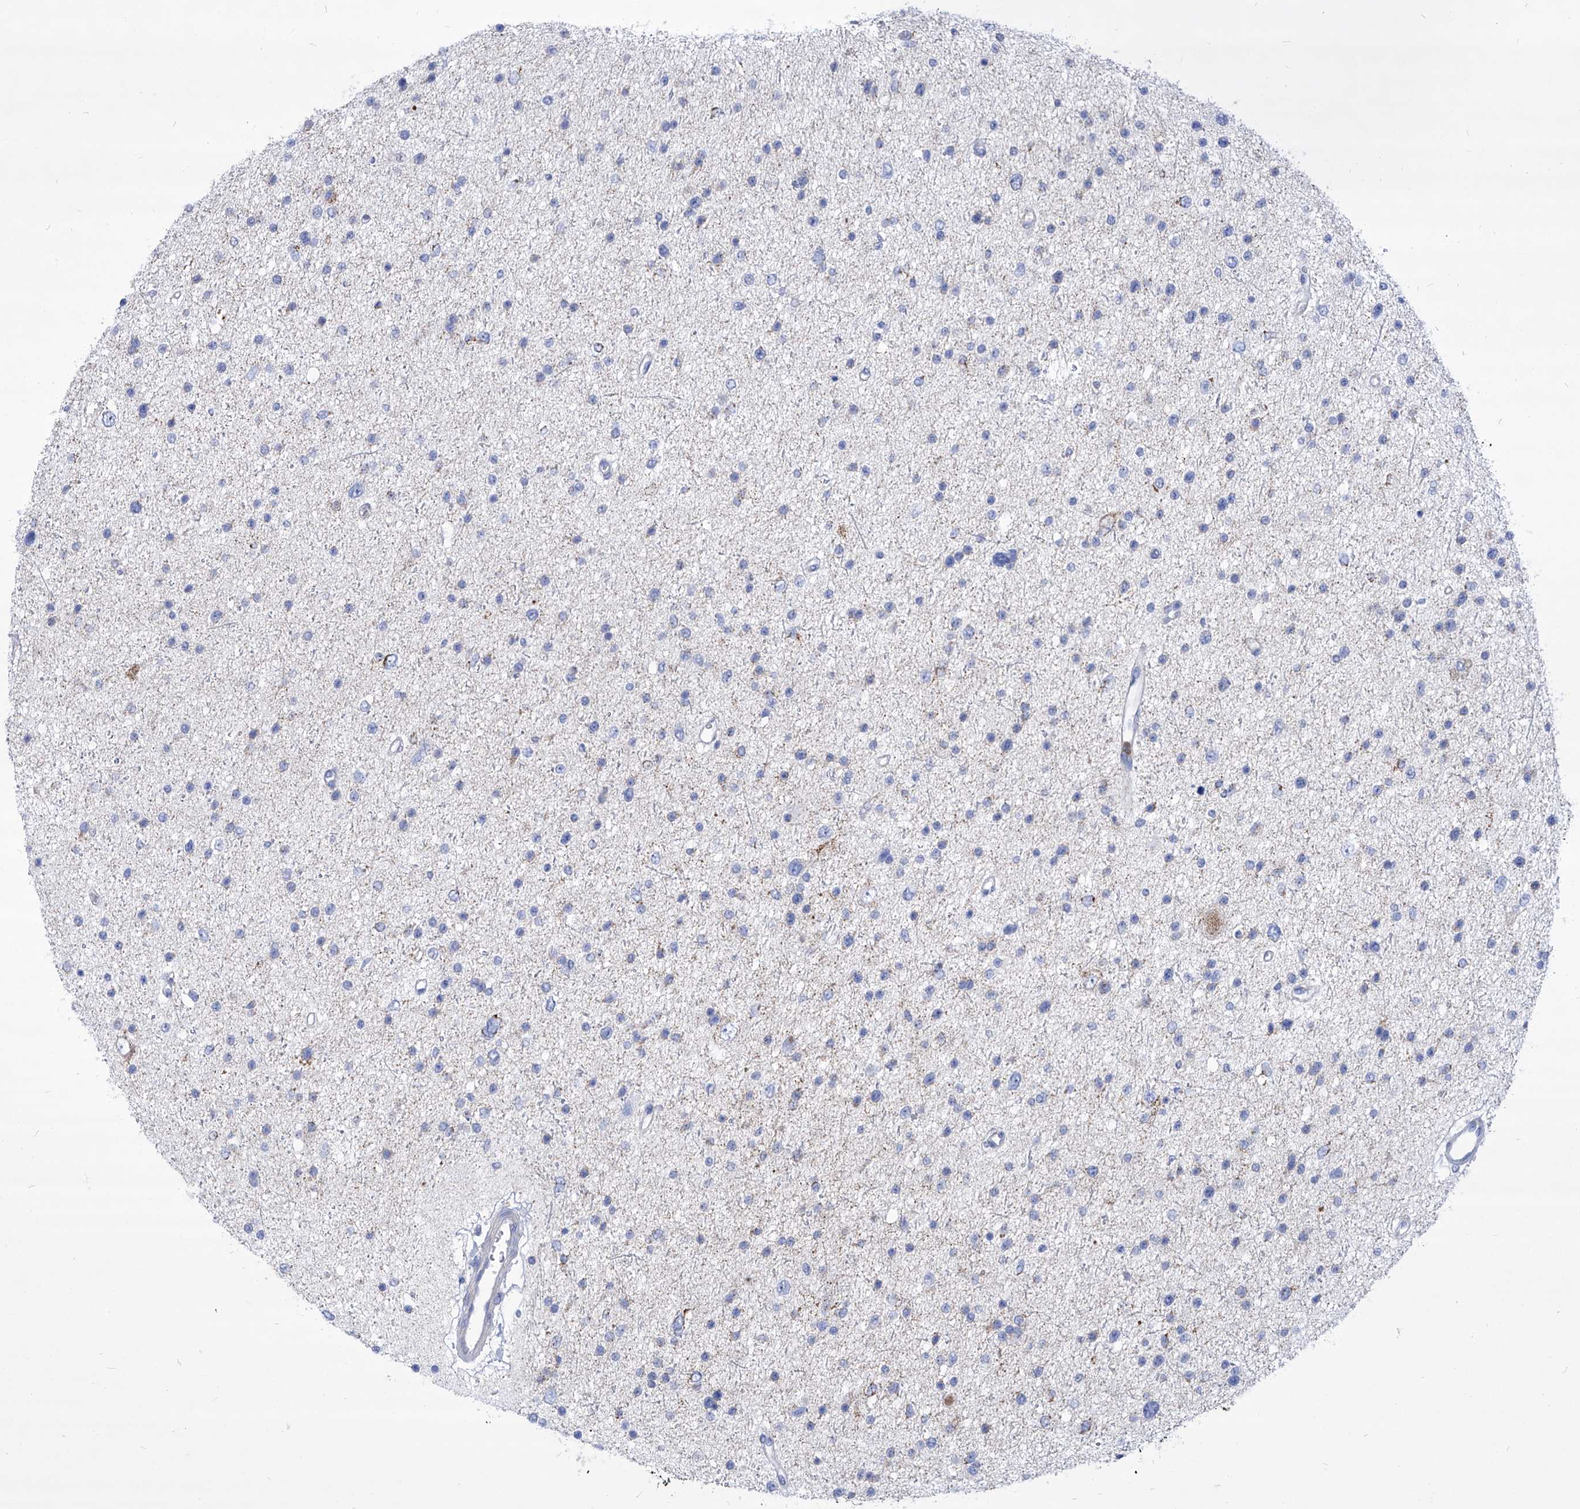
{"staining": {"intensity": "negative", "quantity": "none", "location": "none"}, "tissue": "glioma", "cell_type": "Tumor cells", "image_type": "cancer", "snomed": [{"axis": "morphology", "description": "Glioma, malignant, Low grade"}, {"axis": "topography", "description": "Brain"}], "caption": "This is an immunohistochemistry image of malignant glioma (low-grade). There is no positivity in tumor cells.", "gene": "COQ3", "patient": {"sex": "female", "age": 37}}